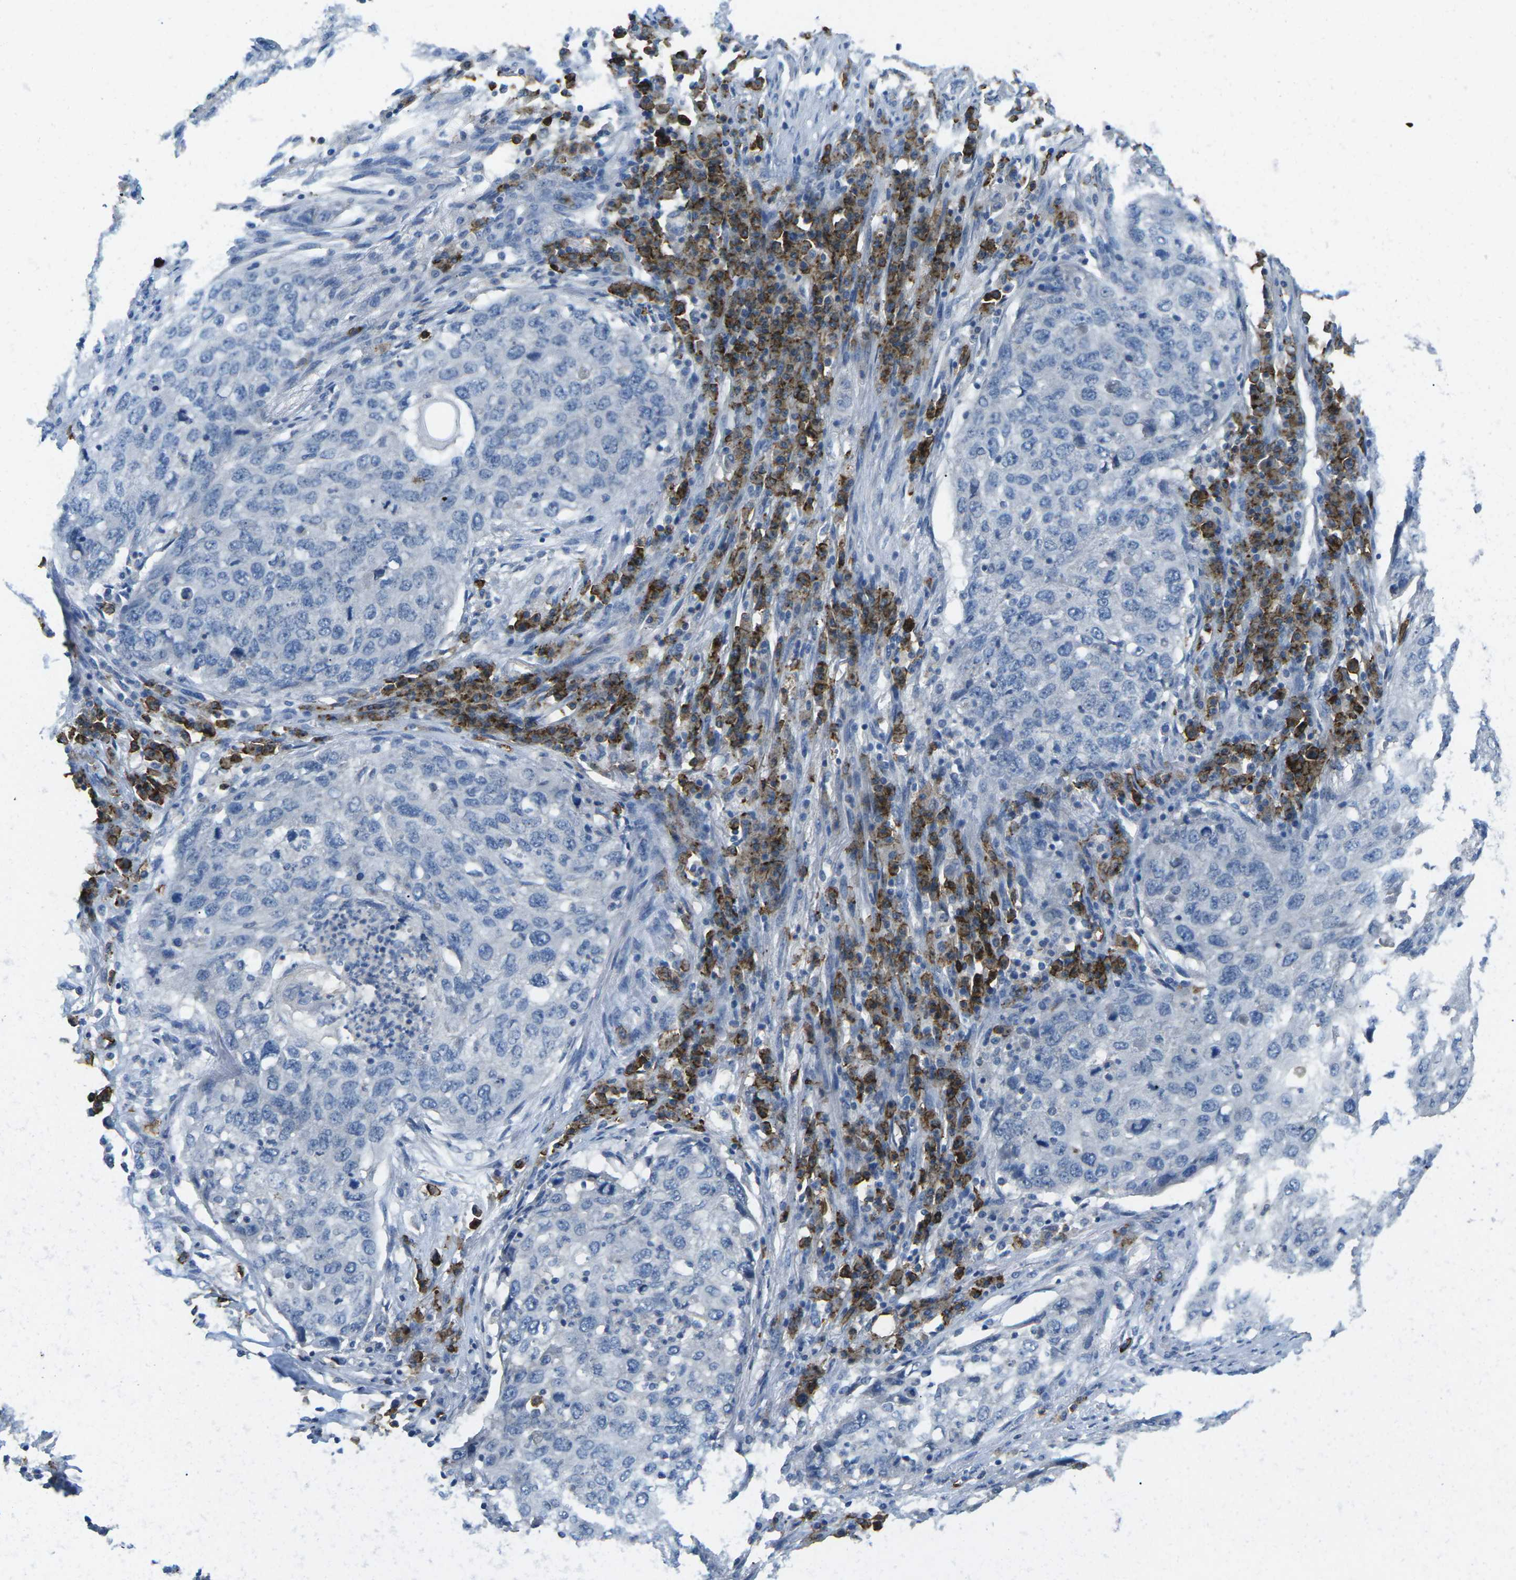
{"staining": {"intensity": "negative", "quantity": "none", "location": "none"}, "tissue": "lung cancer", "cell_type": "Tumor cells", "image_type": "cancer", "snomed": [{"axis": "morphology", "description": "Squamous cell carcinoma, NOS"}, {"axis": "topography", "description": "Lung"}], "caption": "Immunohistochemical staining of human squamous cell carcinoma (lung) demonstrates no significant staining in tumor cells. (Brightfield microscopy of DAB immunohistochemistry (IHC) at high magnification).", "gene": "CD19", "patient": {"sex": "female", "age": 63}}